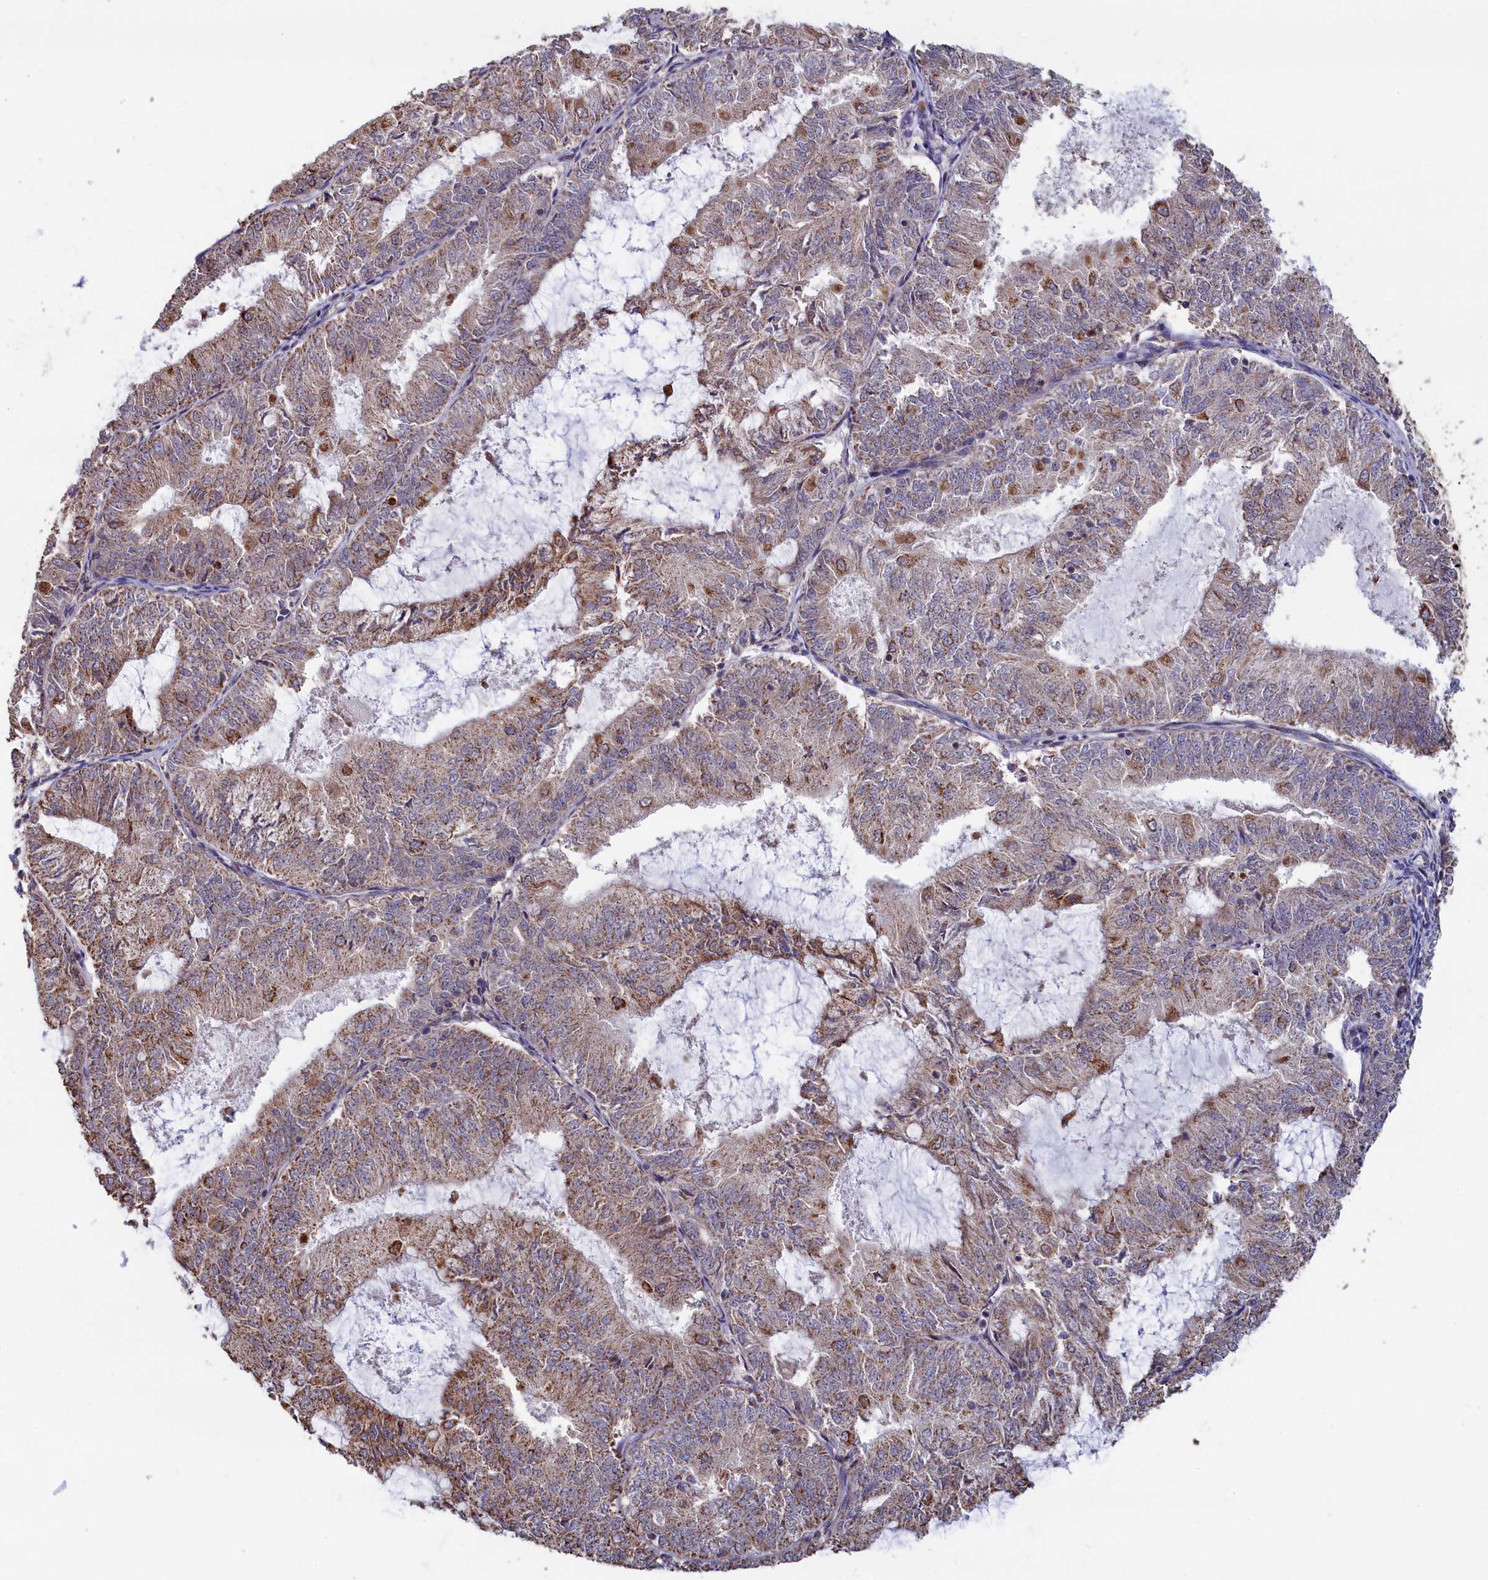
{"staining": {"intensity": "moderate", "quantity": "25%-75%", "location": "cytoplasmic/membranous"}, "tissue": "endometrial cancer", "cell_type": "Tumor cells", "image_type": "cancer", "snomed": [{"axis": "morphology", "description": "Adenocarcinoma, NOS"}, {"axis": "topography", "description": "Endometrium"}], "caption": "Endometrial cancer was stained to show a protein in brown. There is medium levels of moderate cytoplasmic/membranous positivity in approximately 25%-75% of tumor cells.", "gene": "ZNF816", "patient": {"sex": "female", "age": 57}}